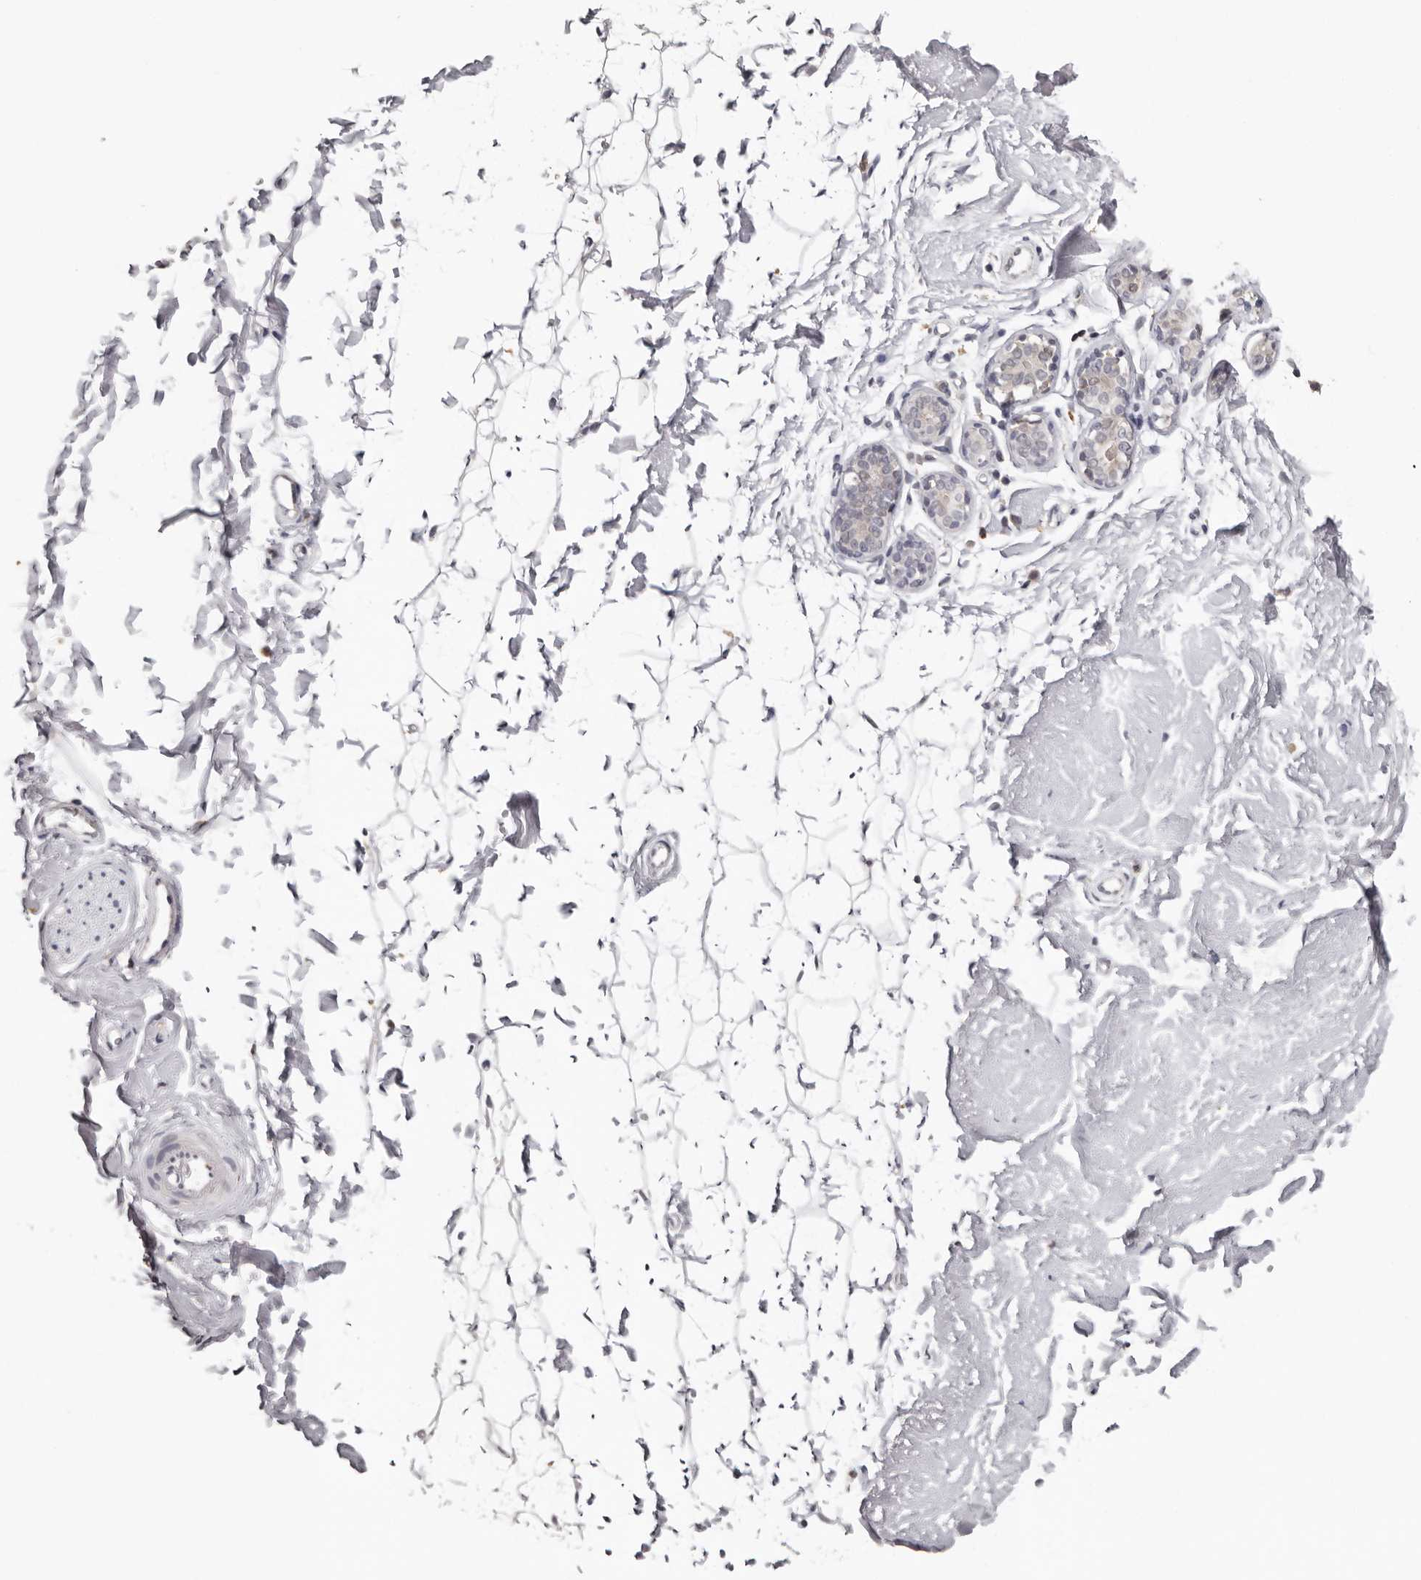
{"staining": {"intensity": "negative", "quantity": "none", "location": "none"}, "tissue": "adipose tissue", "cell_type": "Adipocytes", "image_type": "normal", "snomed": [{"axis": "morphology", "description": "Normal tissue, NOS"}, {"axis": "topography", "description": "Breast"}], "caption": "This is an IHC micrograph of normal adipose tissue. There is no expression in adipocytes.", "gene": "KIF2B", "patient": {"sex": "female", "age": 23}}